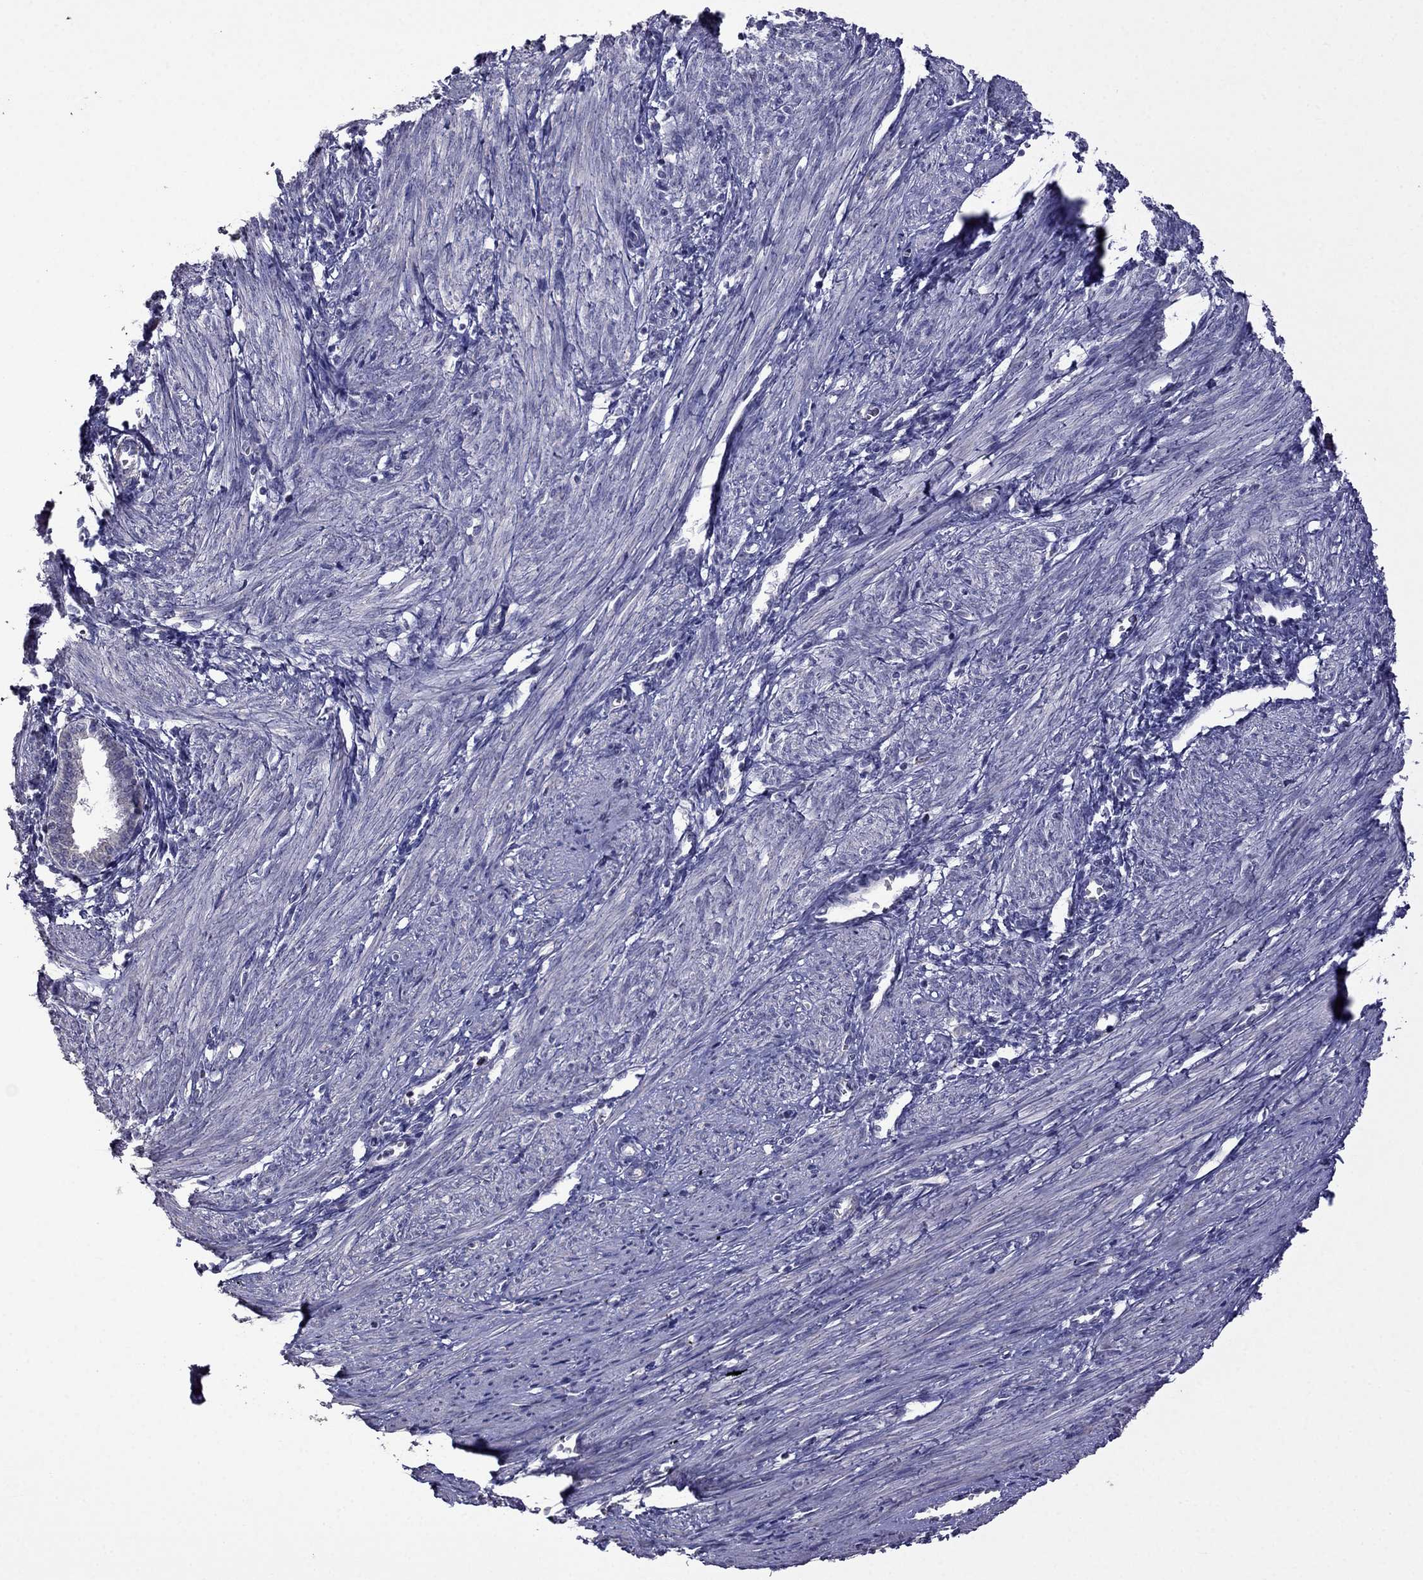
{"staining": {"intensity": "negative", "quantity": "none", "location": "none"}, "tissue": "endometrium", "cell_type": "Cells in endometrial stroma", "image_type": "normal", "snomed": [{"axis": "morphology", "description": "Normal tissue, NOS"}, {"axis": "topography", "description": "Endometrium"}], "caption": "DAB (3,3'-diaminobenzidine) immunohistochemical staining of benign human endometrium exhibits no significant expression in cells in endometrial stroma. (Stains: DAB (3,3'-diaminobenzidine) immunohistochemistry with hematoxylin counter stain, Microscopy: brightfield microscopy at high magnification).", "gene": "AK5", "patient": {"sex": "female", "age": 37}}